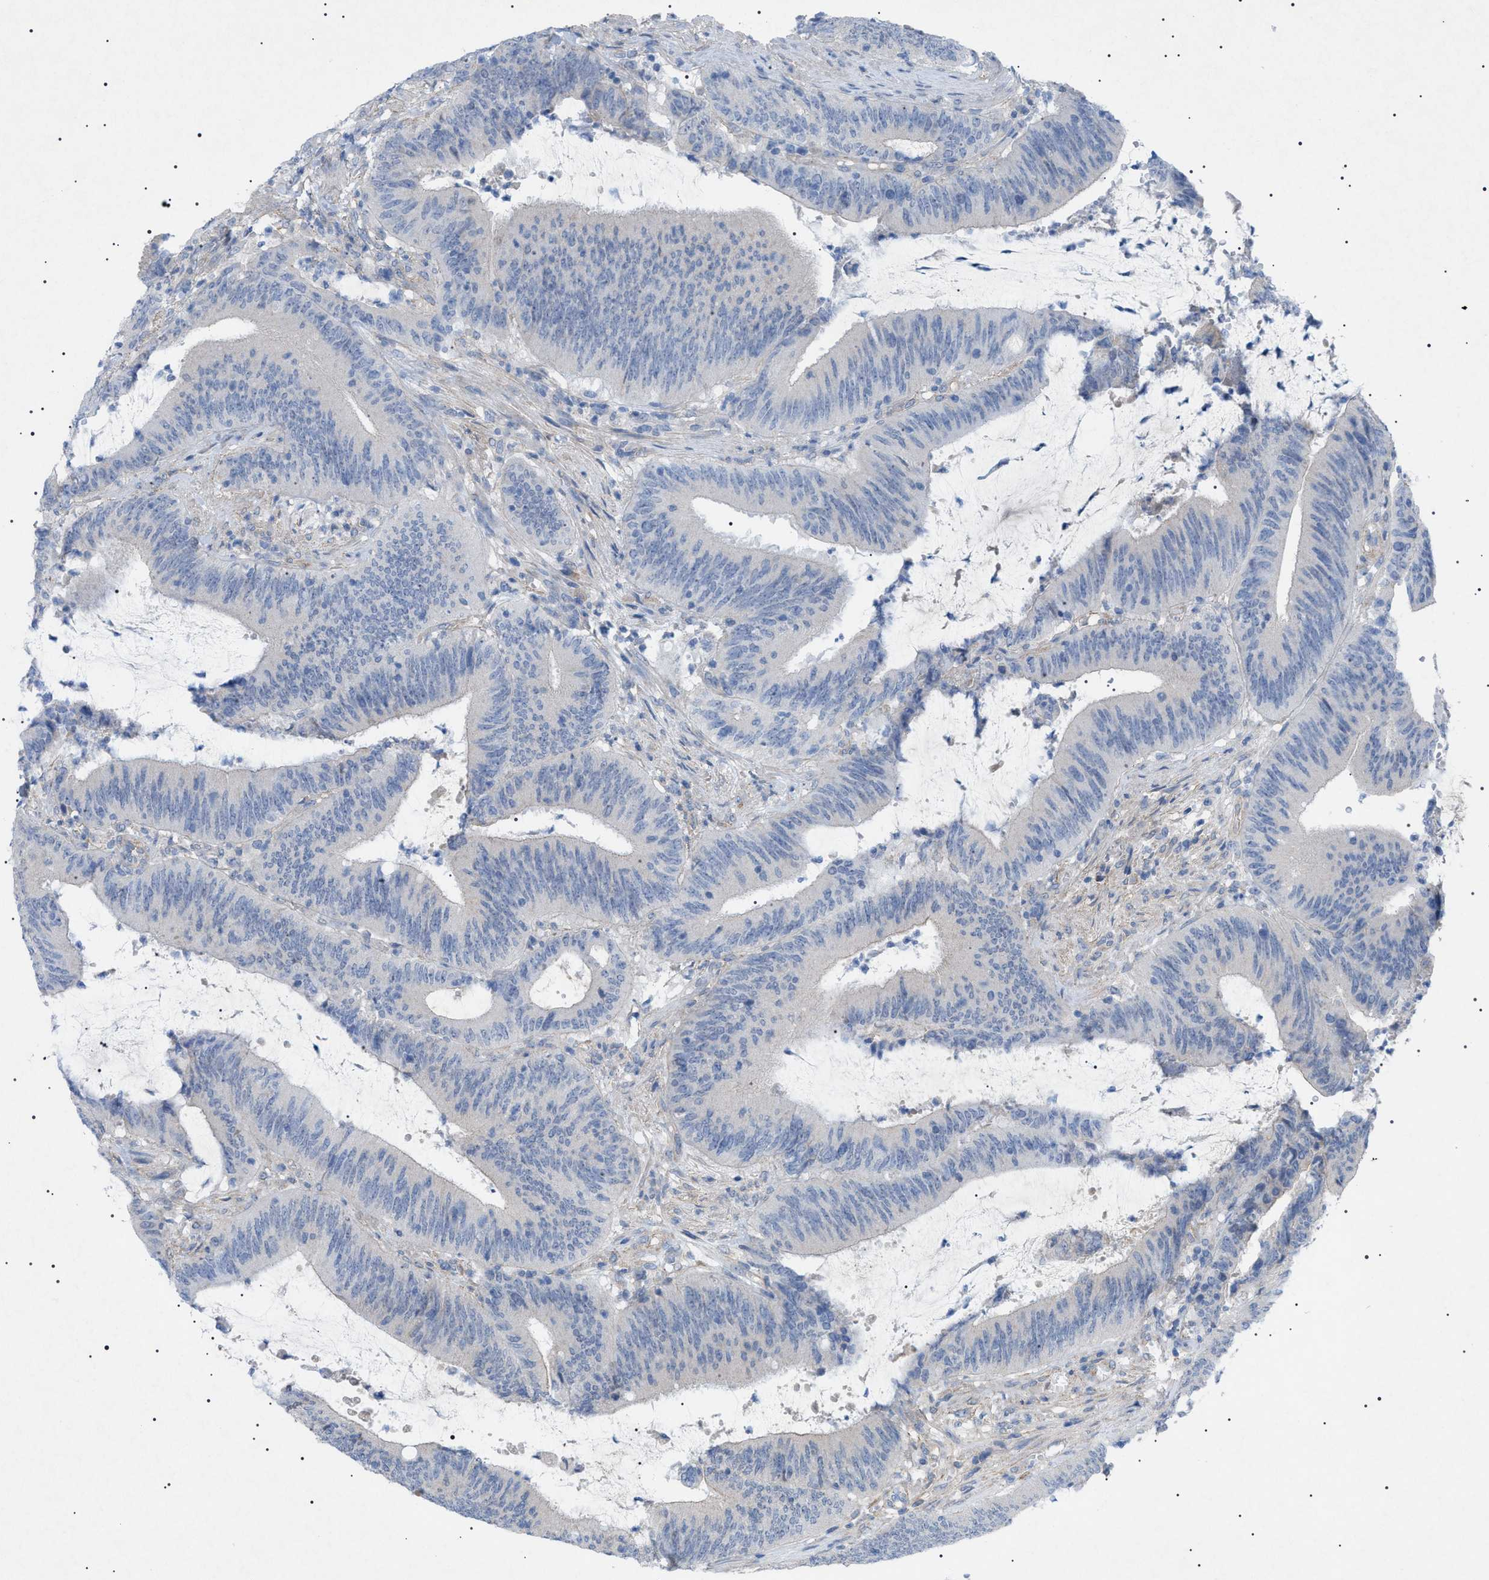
{"staining": {"intensity": "negative", "quantity": "none", "location": "none"}, "tissue": "colorectal cancer", "cell_type": "Tumor cells", "image_type": "cancer", "snomed": [{"axis": "morphology", "description": "Normal tissue, NOS"}, {"axis": "morphology", "description": "Adenocarcinoma, NOS"}, {"axis": "topography", "description": "Rectum"}], "caption": "The image reveals no significant staining in tumor cells of colorectal cancer.", "gene": "ADAMTS1", "patient": {"sex": "female", "age": 66}}